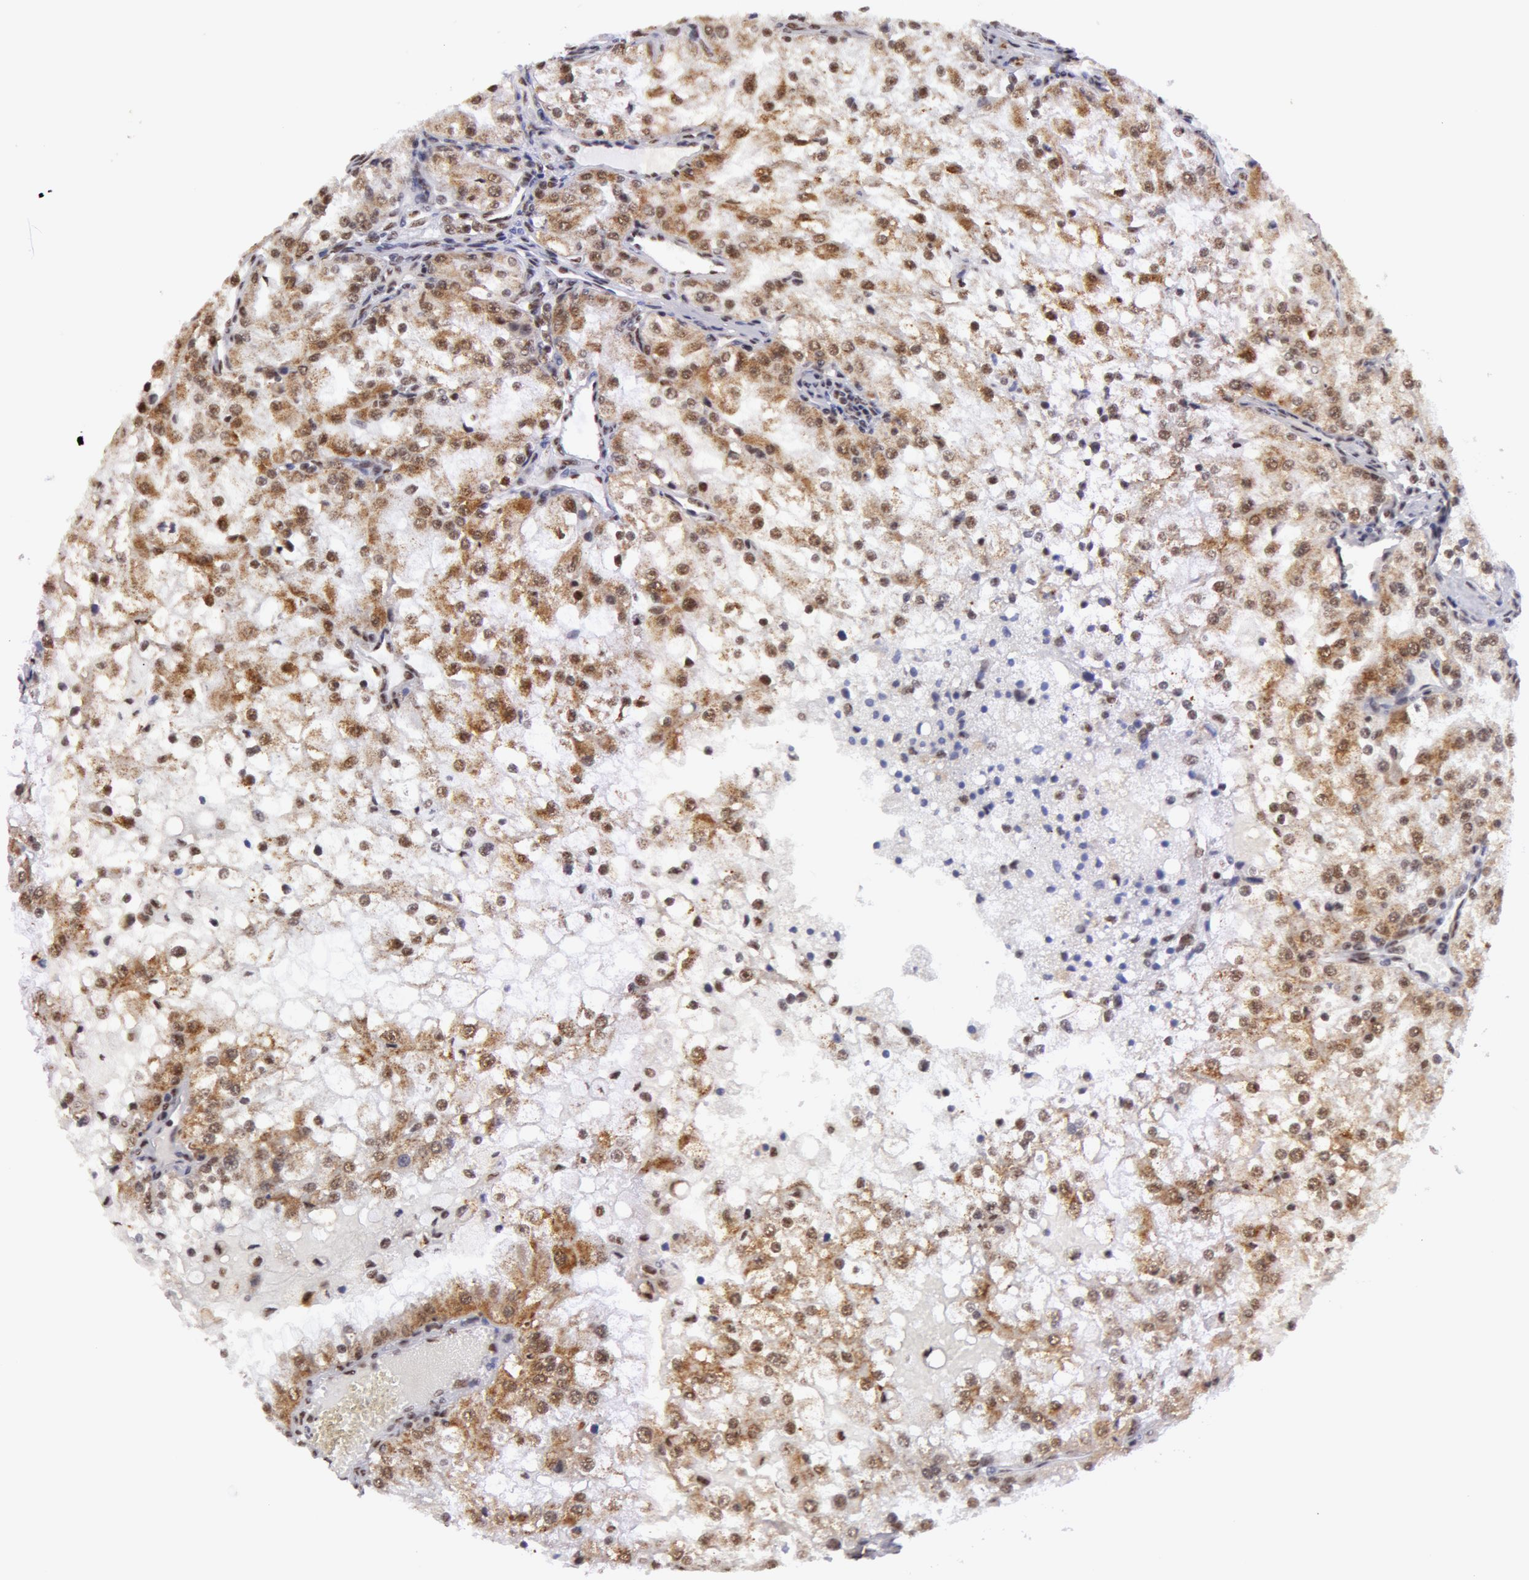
{"staining": {"intensity": "moderate", "quantity": "25%-75%", "location": "cytoplasmic/membranous,nuclear"}, "tissue": "renal cancer", "cell_type": "Tumor cells", "image_type": "cancer", "snomed": [{"axis": "morphology", "description": "Adenocarcinoma, NOS"}, {"axis": "topography", "description": "Kidney"}], "caption": "Tumor cells reveal moderate cytoplasmic/membranous and nuclear staining in approximately 25%-75% of cells in renal cancer.", "gene": "VRTN", "patient": {"sex": "female", "age": 74}}